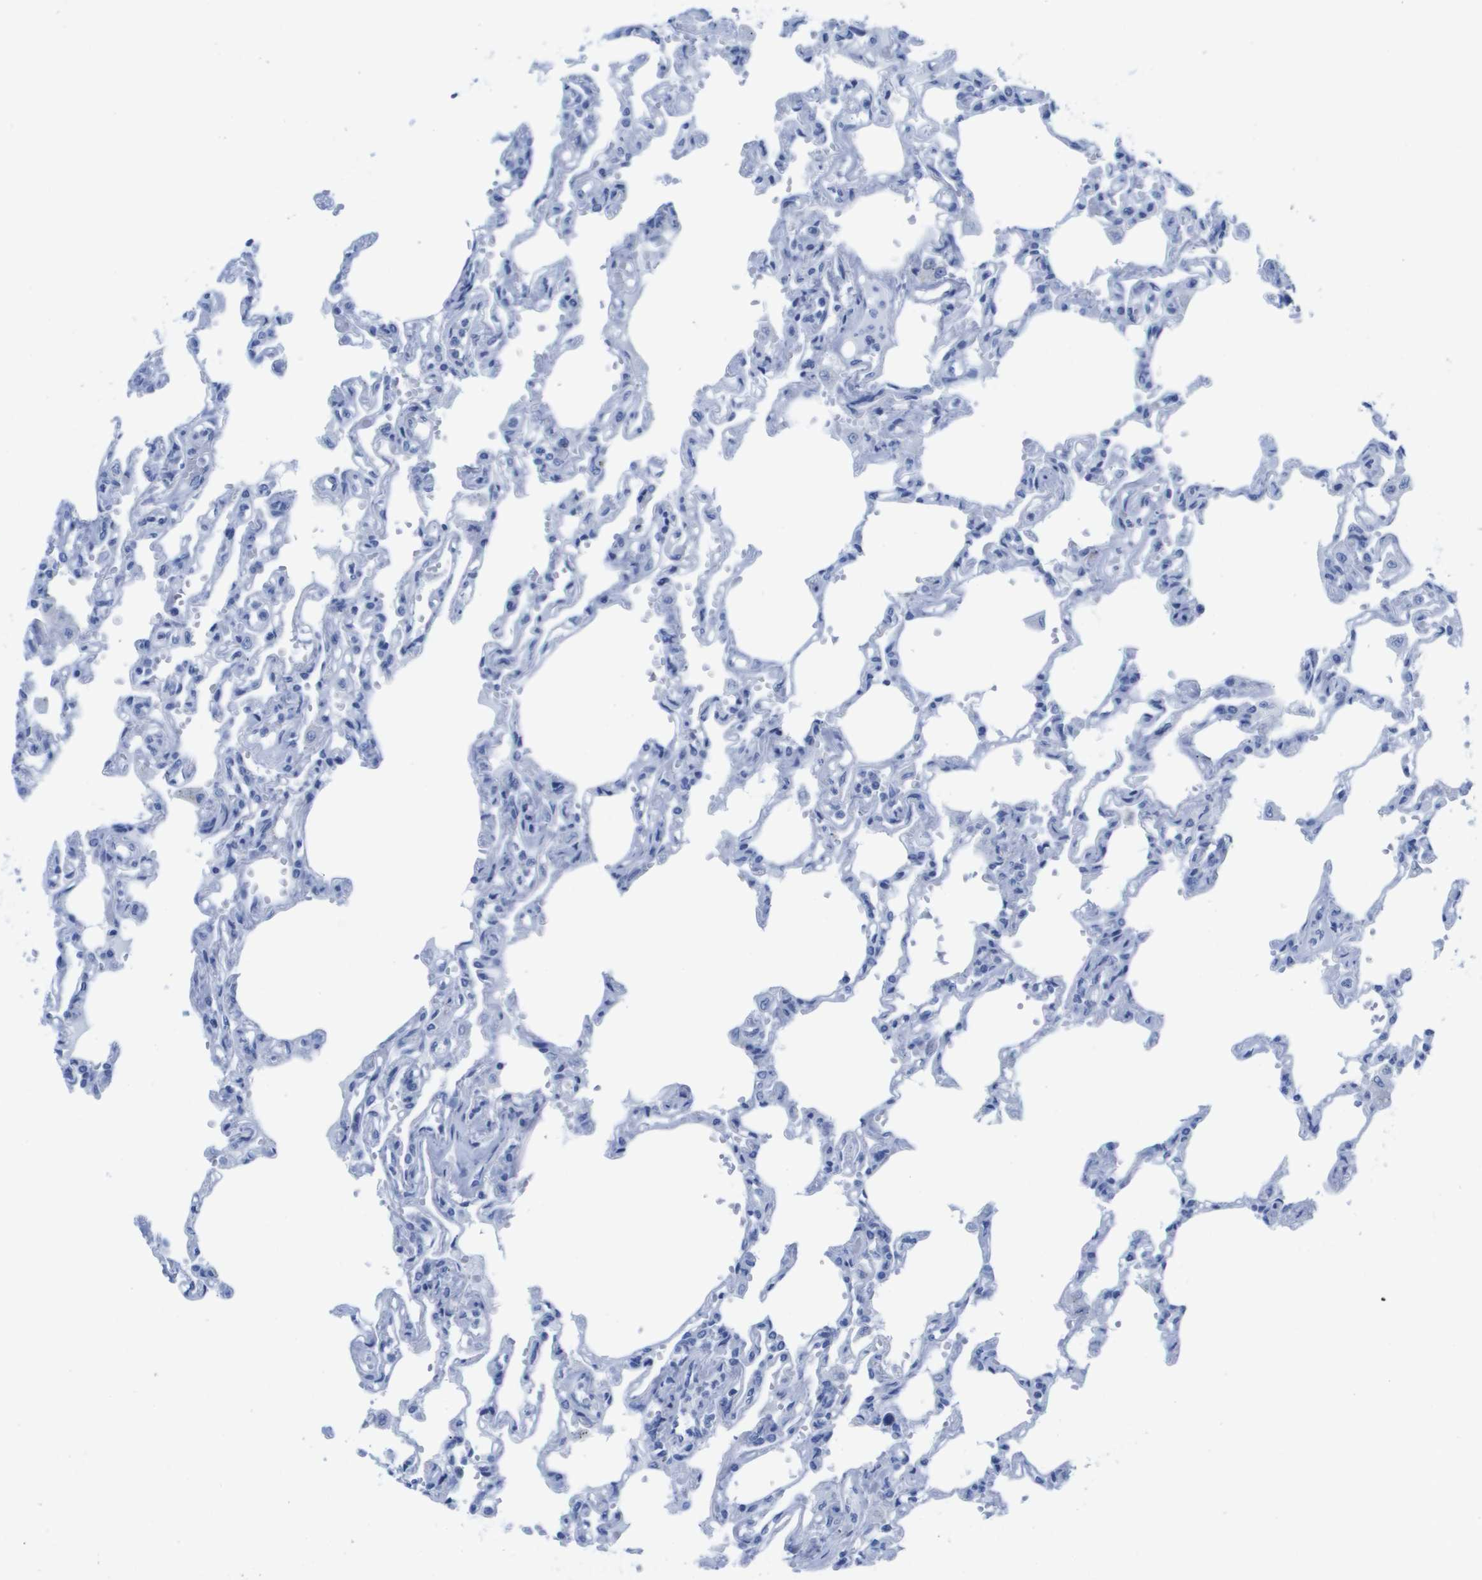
{"staining": {"intensity": "negative", "quantity": "none", "location": "none"}, "tissue": "lung", "cell_type": "Alveolar cells", "image_type": "normal", "snomed": [{"axis": "morphology", "description": "Normal tissue, NOS"}, {"axis": "topography", "description": "Lung"}], "caption": "Immunohistochemical staining of unremarkable human lung exhibits no significant staining in alveolar cells. The staining was performed using DAB to visualize the protein expression in brown, while the nuclei were stained in blue with hematoxylin (Magnification: 20x).", "gene": "KCNA3", "patient": {"sex": "male", "age": 21}}